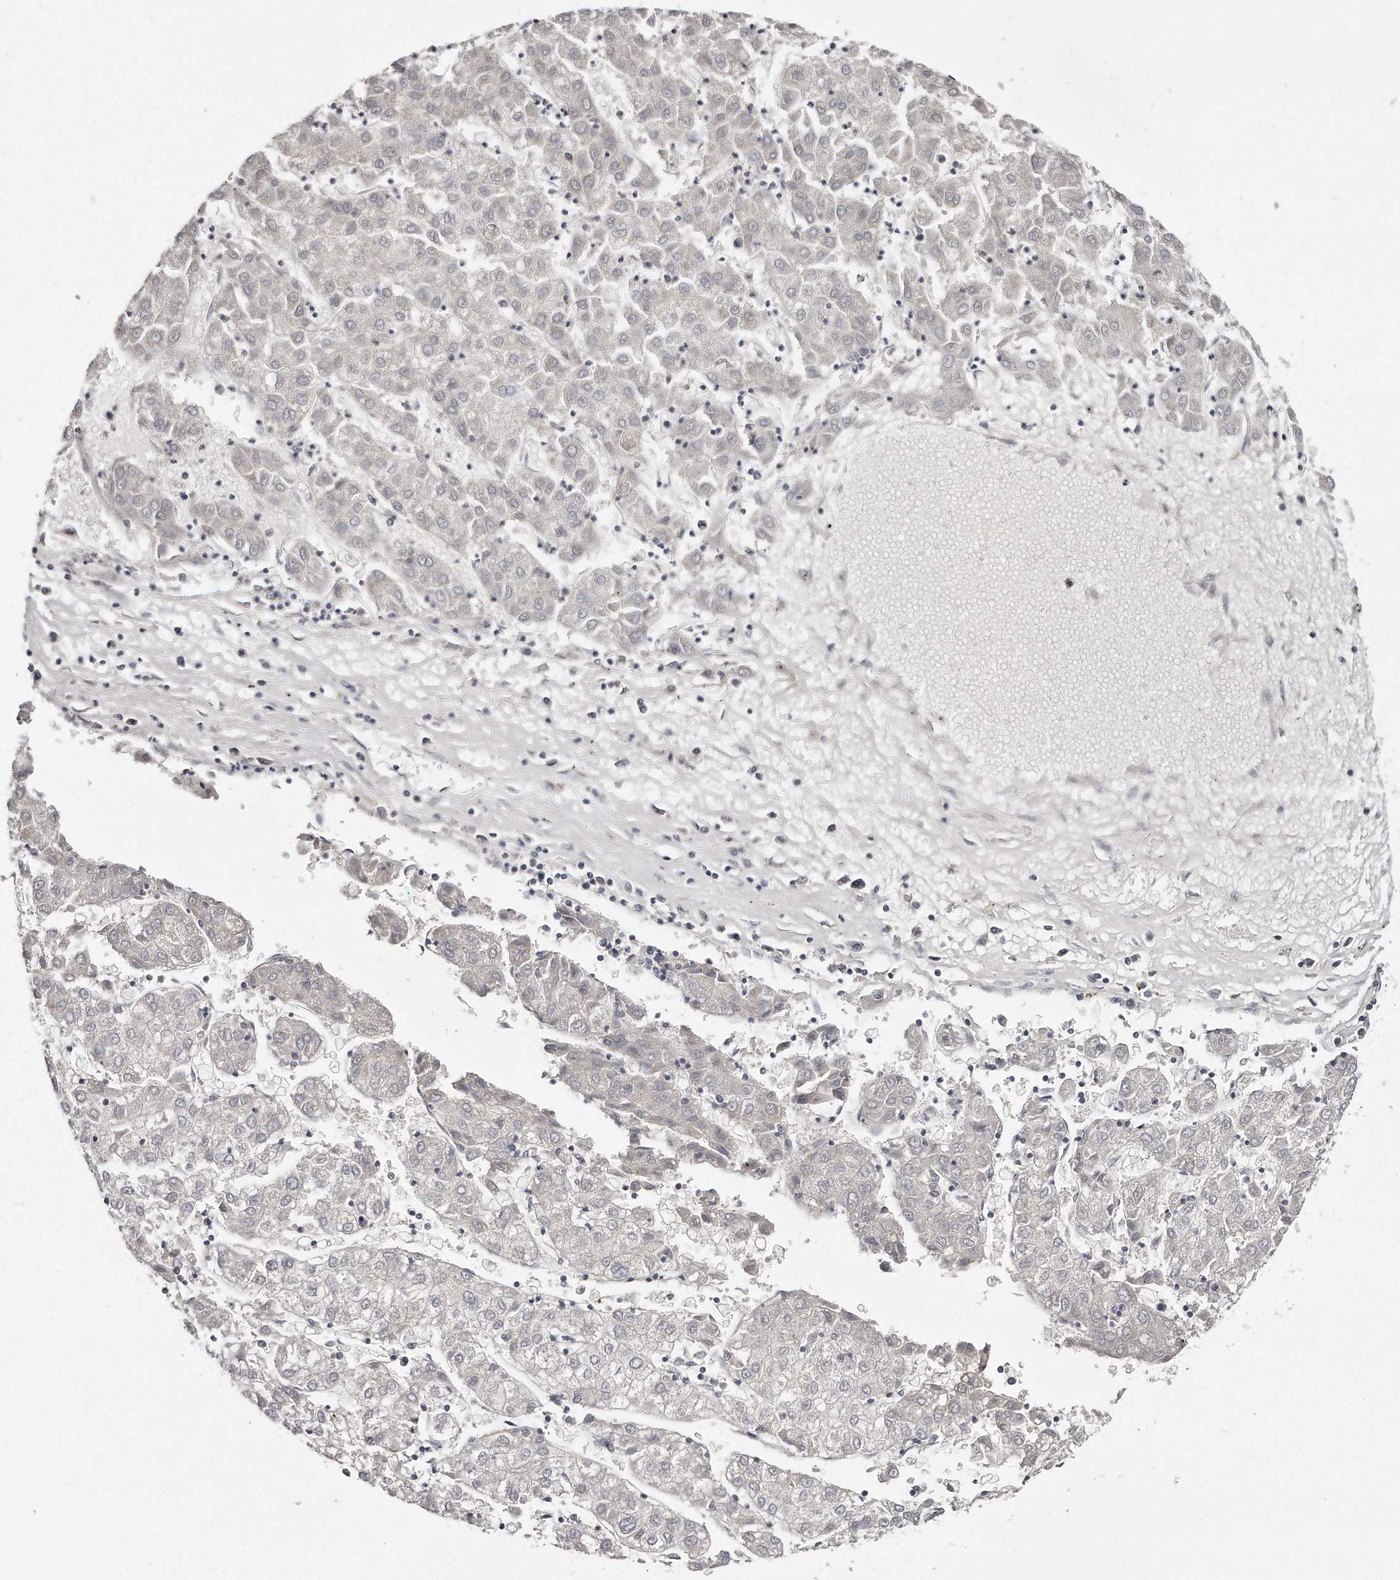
{"staining": {"intensity": "negative", "quantity": "none", "location": "none"}, "tissue": "liver cancer", "cell_type": "Tumor cells", "image_type": "cancer", "snomed": [{"axis": "morphology", "description": "Carcinoma, Hepatocellular, NOS"}, {"axis": "topography", "description": "Liver"}], "caption": "Protein analysis of liver hepatocellular carcinoma demonstrates no significant staining in tumor cells. The staining was performed using DAB (3,3'-diaminobenzidine) to visualize the protein expression in brown, while the nuclei were stained in blue with hematoxylin (Magnification: 20x).", "gene": "TTLL4", "patient": {"sex": "male", "age": 72}}